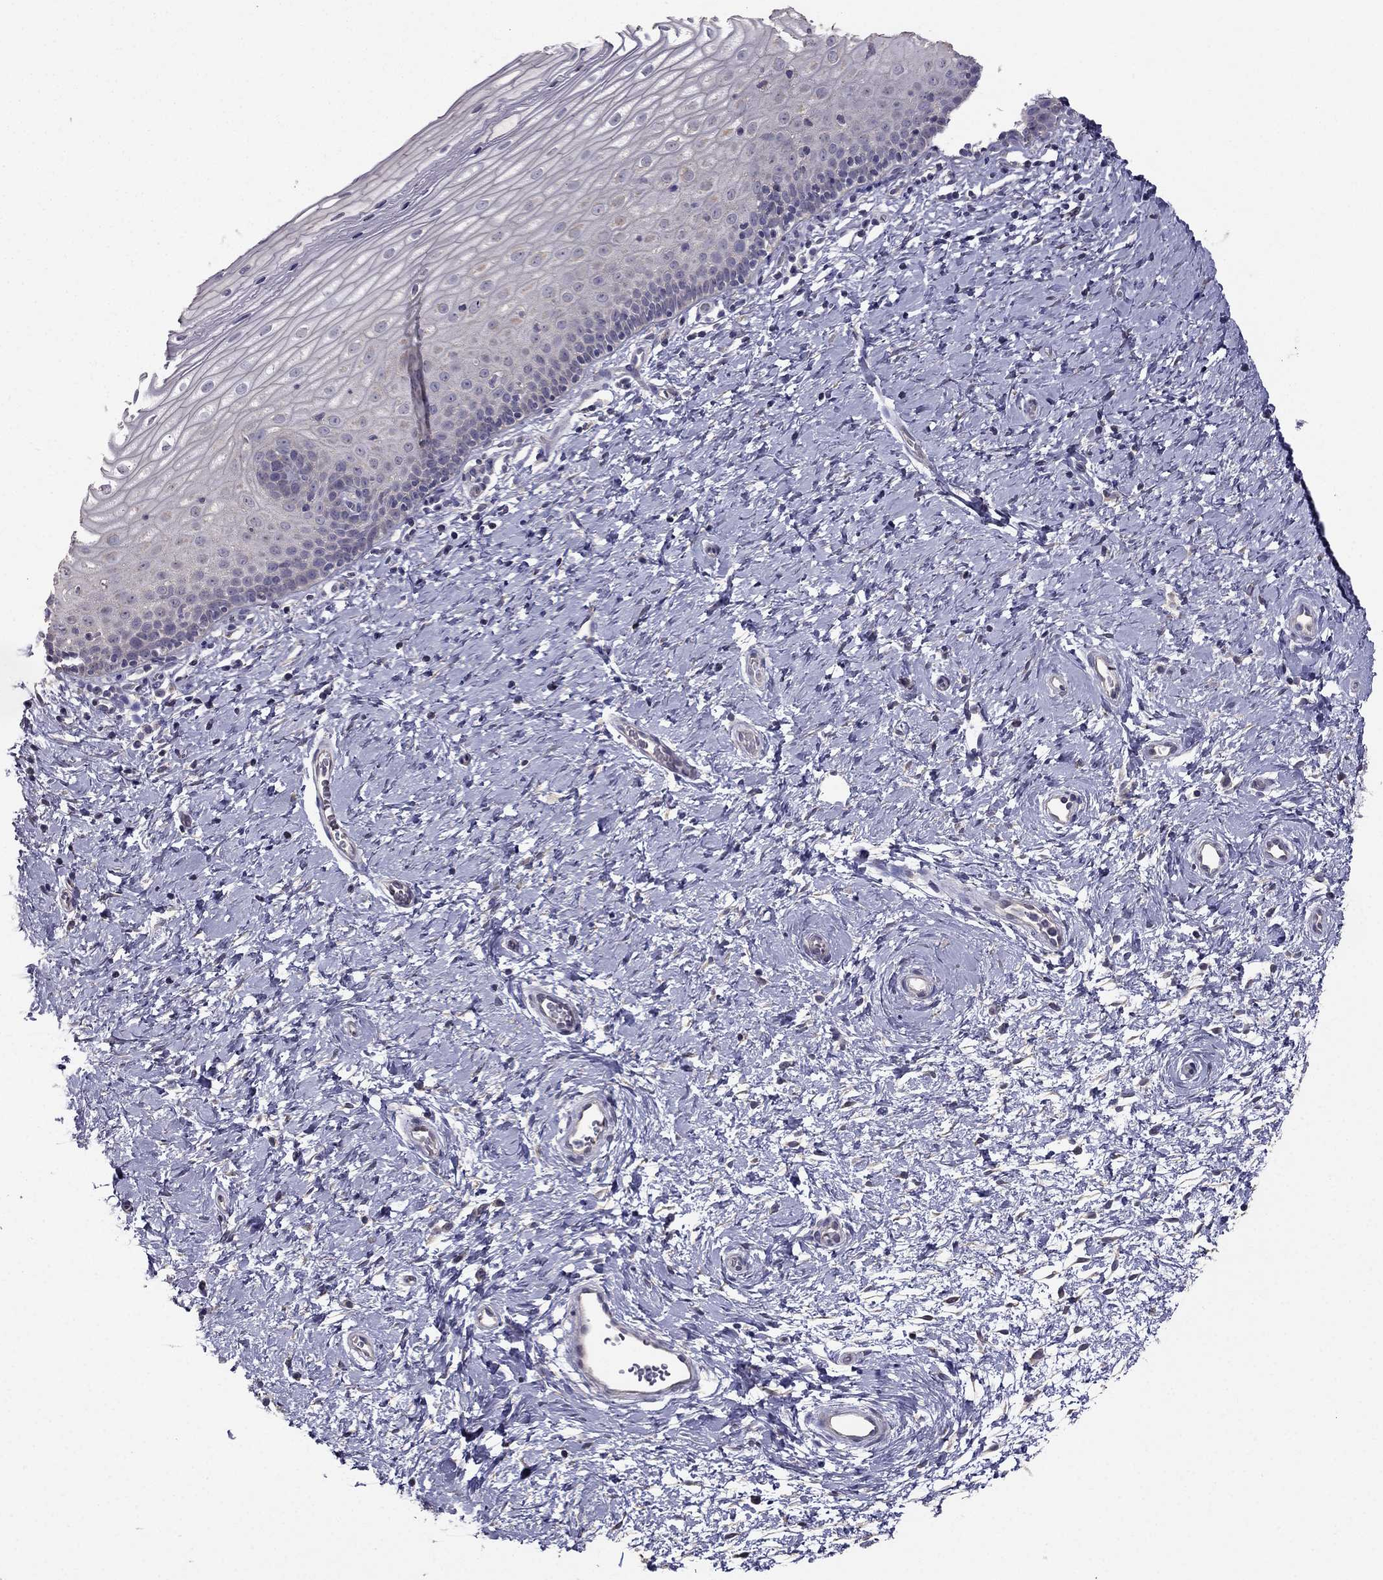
{"staining": {"intensity": "negative", "quantity": "none", "location": "none"}, "tissue": "cervix", "cell_type": "Glandular cells", "image_type": "normal", "snomed": [{"axis": "morphology", "description": "Normal tissue, NOS"}, {"axis": "topography", "description": "Cervix"}], "caption": "Glandular cells are negative for brown protein staining in unremarkable cervix. (Stains: DAB (3,3'-diaminobenzidine) IHC with hematoxylin counter stain, Microscopy: brightfield microscopy at high magnification).", "gene": "HSFX1", "patient": {"sex": "female", "age": 37}}